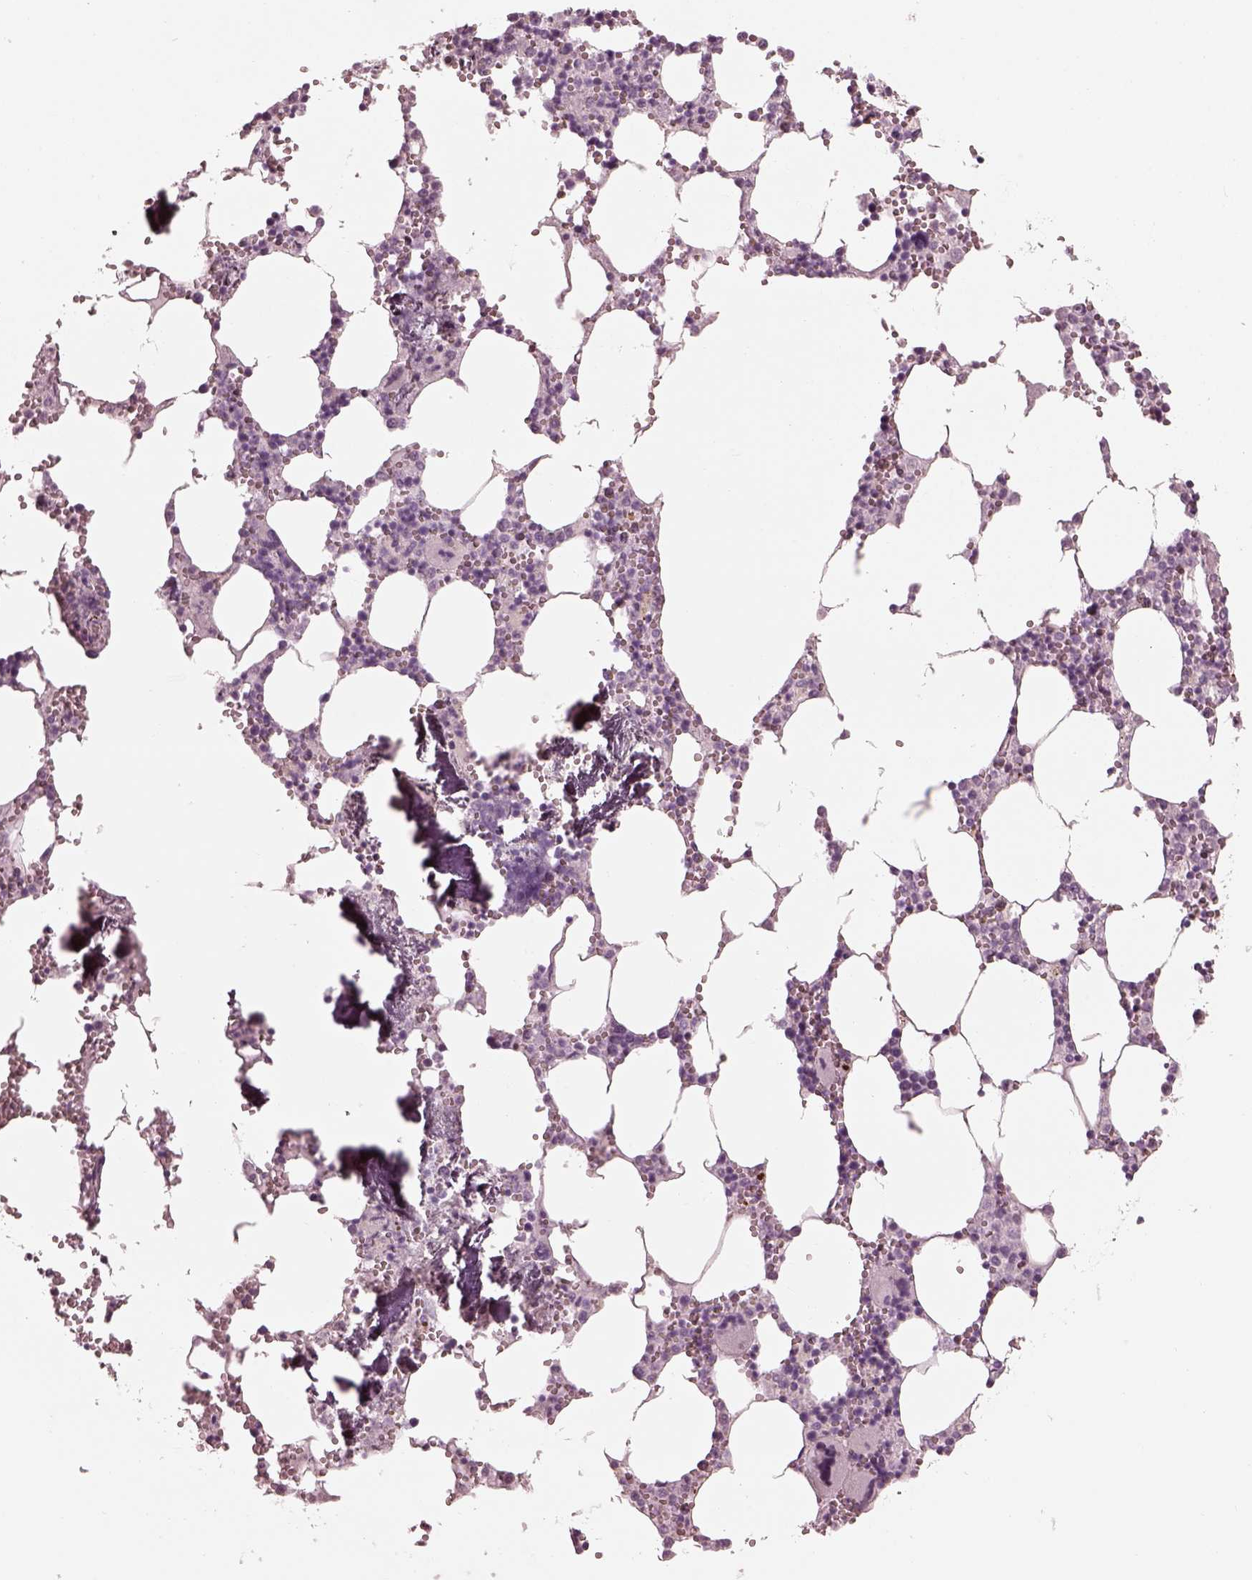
{"staining": {"intensity": "negative", "quantity": "none", "location": "none"}, "tissue": "bone marrow", "cell_type": "Hematopoietic cells", "image_type": "normal", "snomed": [{"axis": "morphology", "description": "Normal tissue, NOS"}, {"axis": "topography", "description": "Bone marrow"}], "caption": "Hematopoietic cells show no significant protein staining in benign bone marrow.", "gene": "RSPH9", "patient": {"sex": "male", "age": 54}}